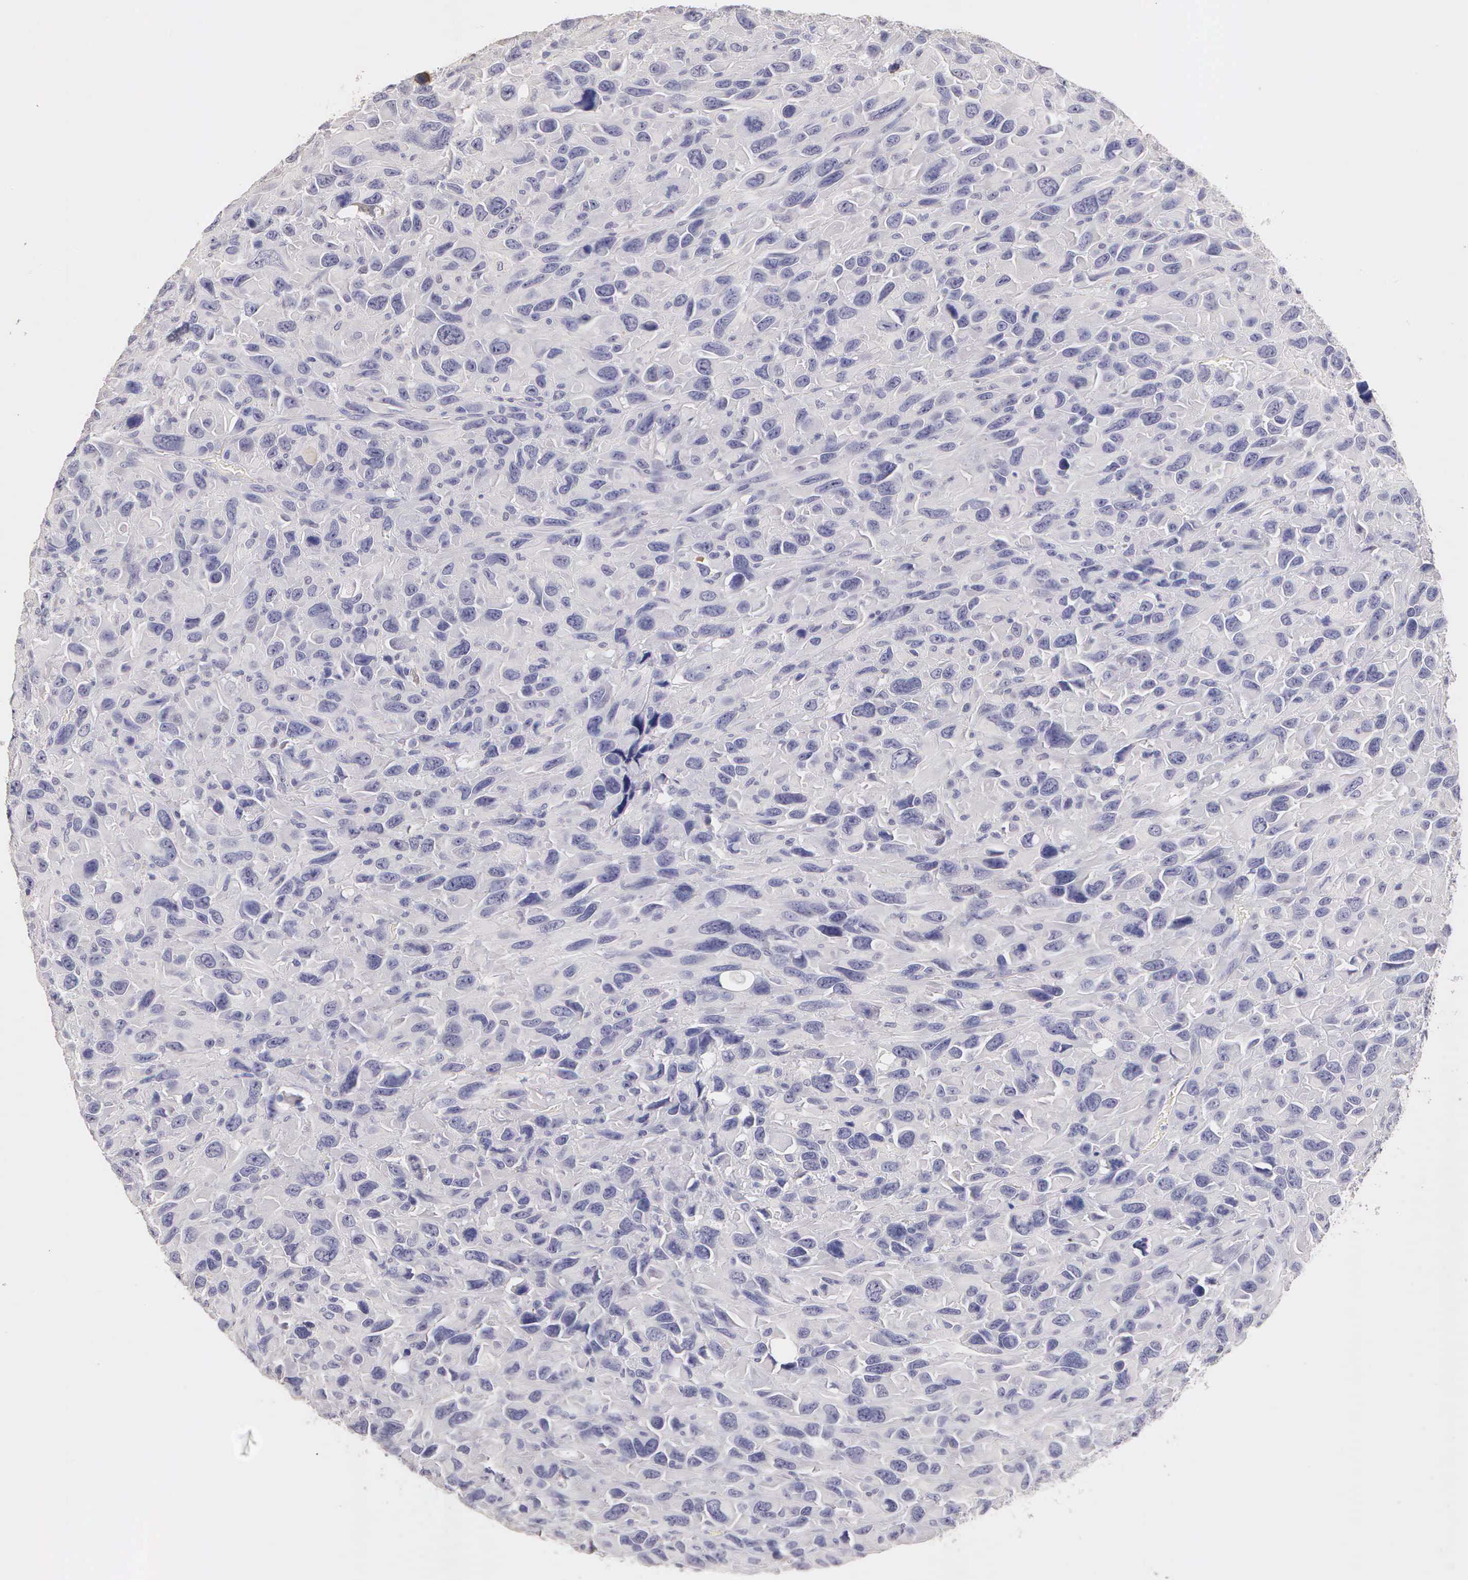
{"staining": {"intensity": "negative", "quantity": "none", "location": "none"}, "tissue": "renal cancer", "cell_type": "Tumor cells", "image_type": "cancer", "snomed": [{"axis": "morphology", "description": "Adenocarcinoma, NOS"}, {"axis": "topography", "description": "Kidney"}], "caption": "This is an immunohistochemistry micrograph of human renal cancer. There is no staining in tumor cells.", "gene": "ESR1", "patient": {"sex": "male", "age": 79}}